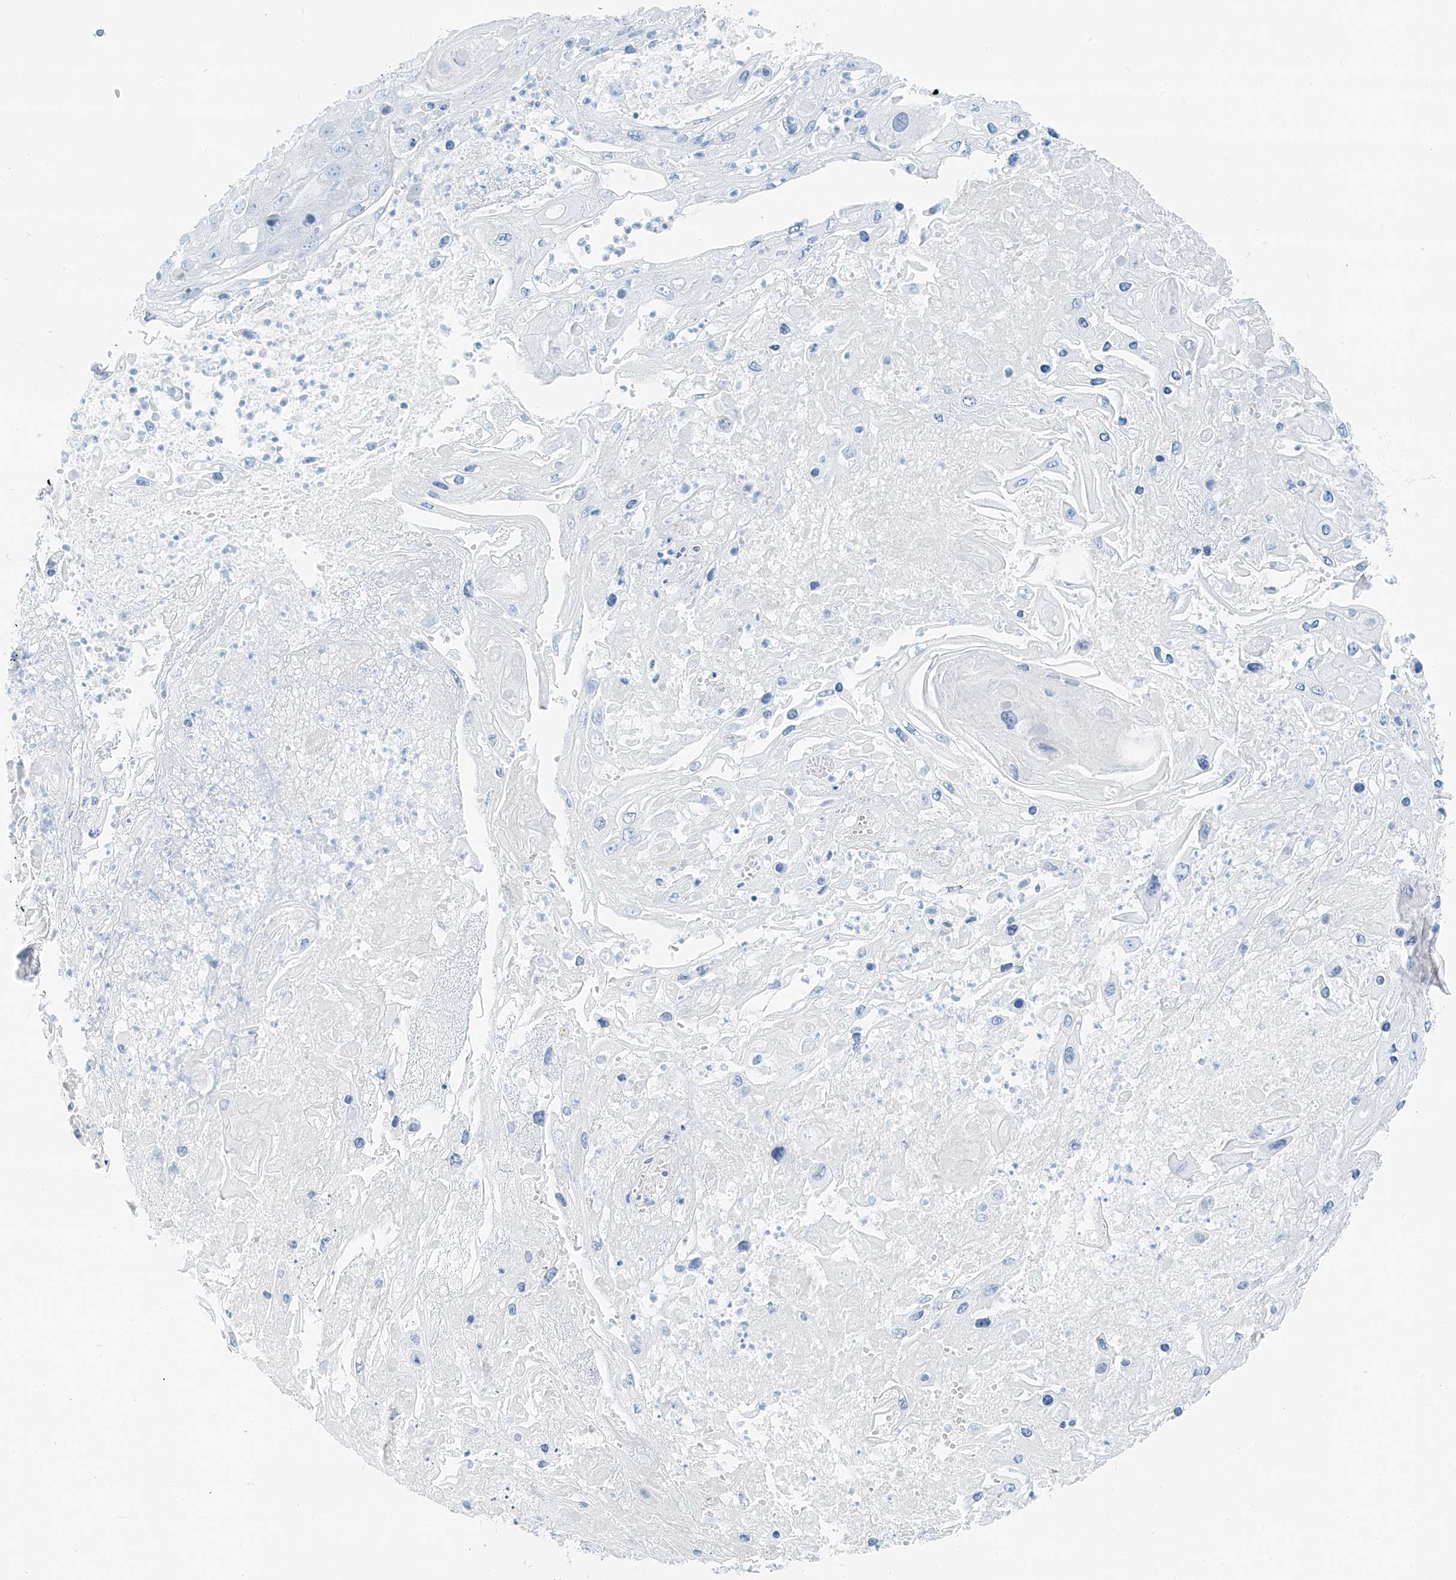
{"staining": {"intensity": "negative", "quantity": "none", "location": "none"}, "tissue": "skin cancer", "cell_type": "Tumor cells", "image_type": "cancer", "snomed": [{"axis": "morphology", "description": "Squamous cell carcinoma, NOS"}, {"axis": "topography", "description": "Skin"}], "caption": "Photomicrograph shows no protein expression in tumor cells of skin cancer (squamous cell carcinoma) tissue.", "gene": "SMCP", "patient": {"sex": "male", "age": 55}}